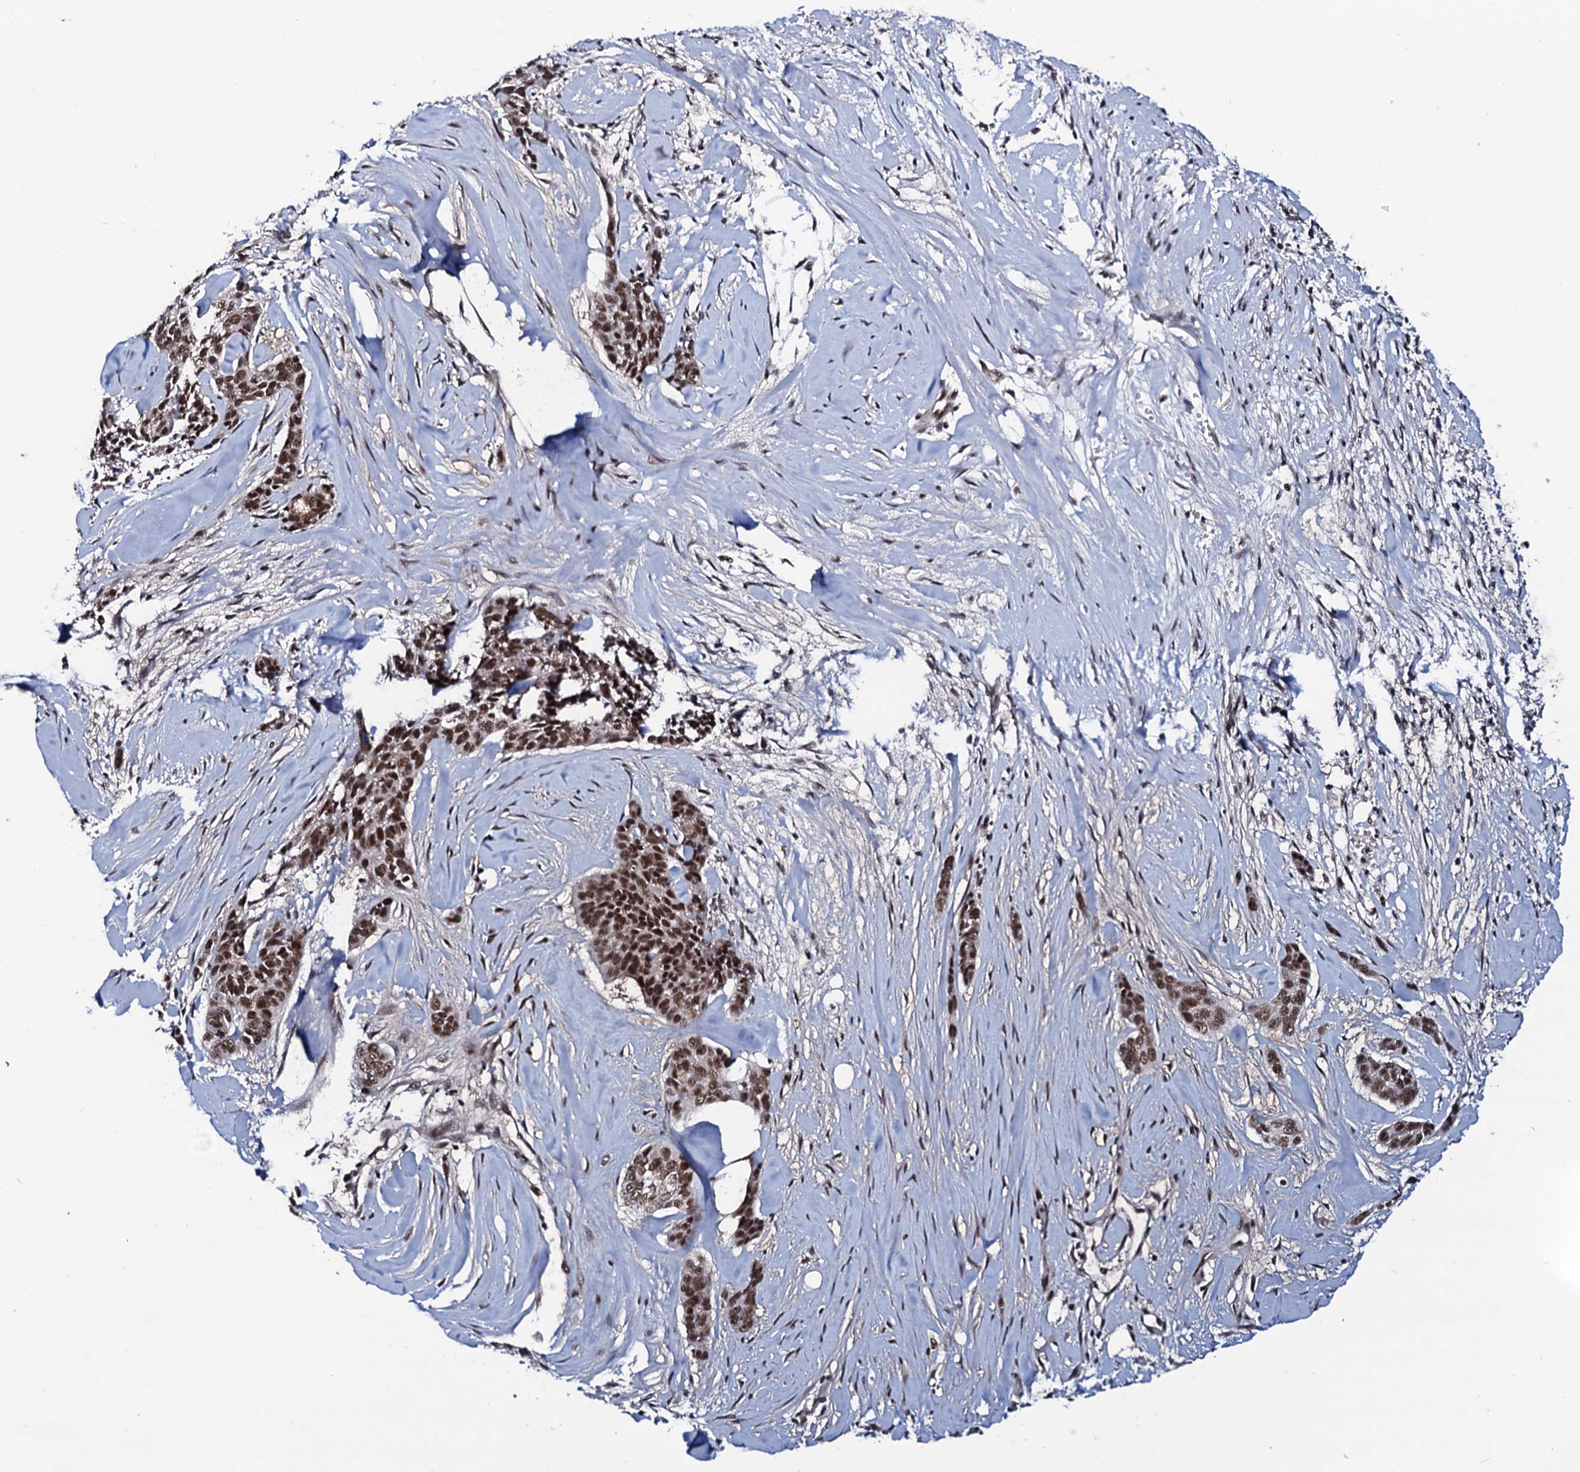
{"staining": {"intensity": "moderate", "quantity": ">75%", "location": "nuclear"}, "tissue": "skin cancer", "cell_type": "Tumor cells", "image_type": "cancer", "snomed": [{"axis": "morphology", "description": "Basal cell carcinoma"}, {"axis": "topography", "description": "Skin"}], "caption": "A high-resolution histopathology image shows immunohistochemistry staining of skin cancer, which exhibits moderate nuclear staining in approximately >75% of tumor cells.", "gene": "PRPF18", "patient": {"sex": "female", "age": 64}}